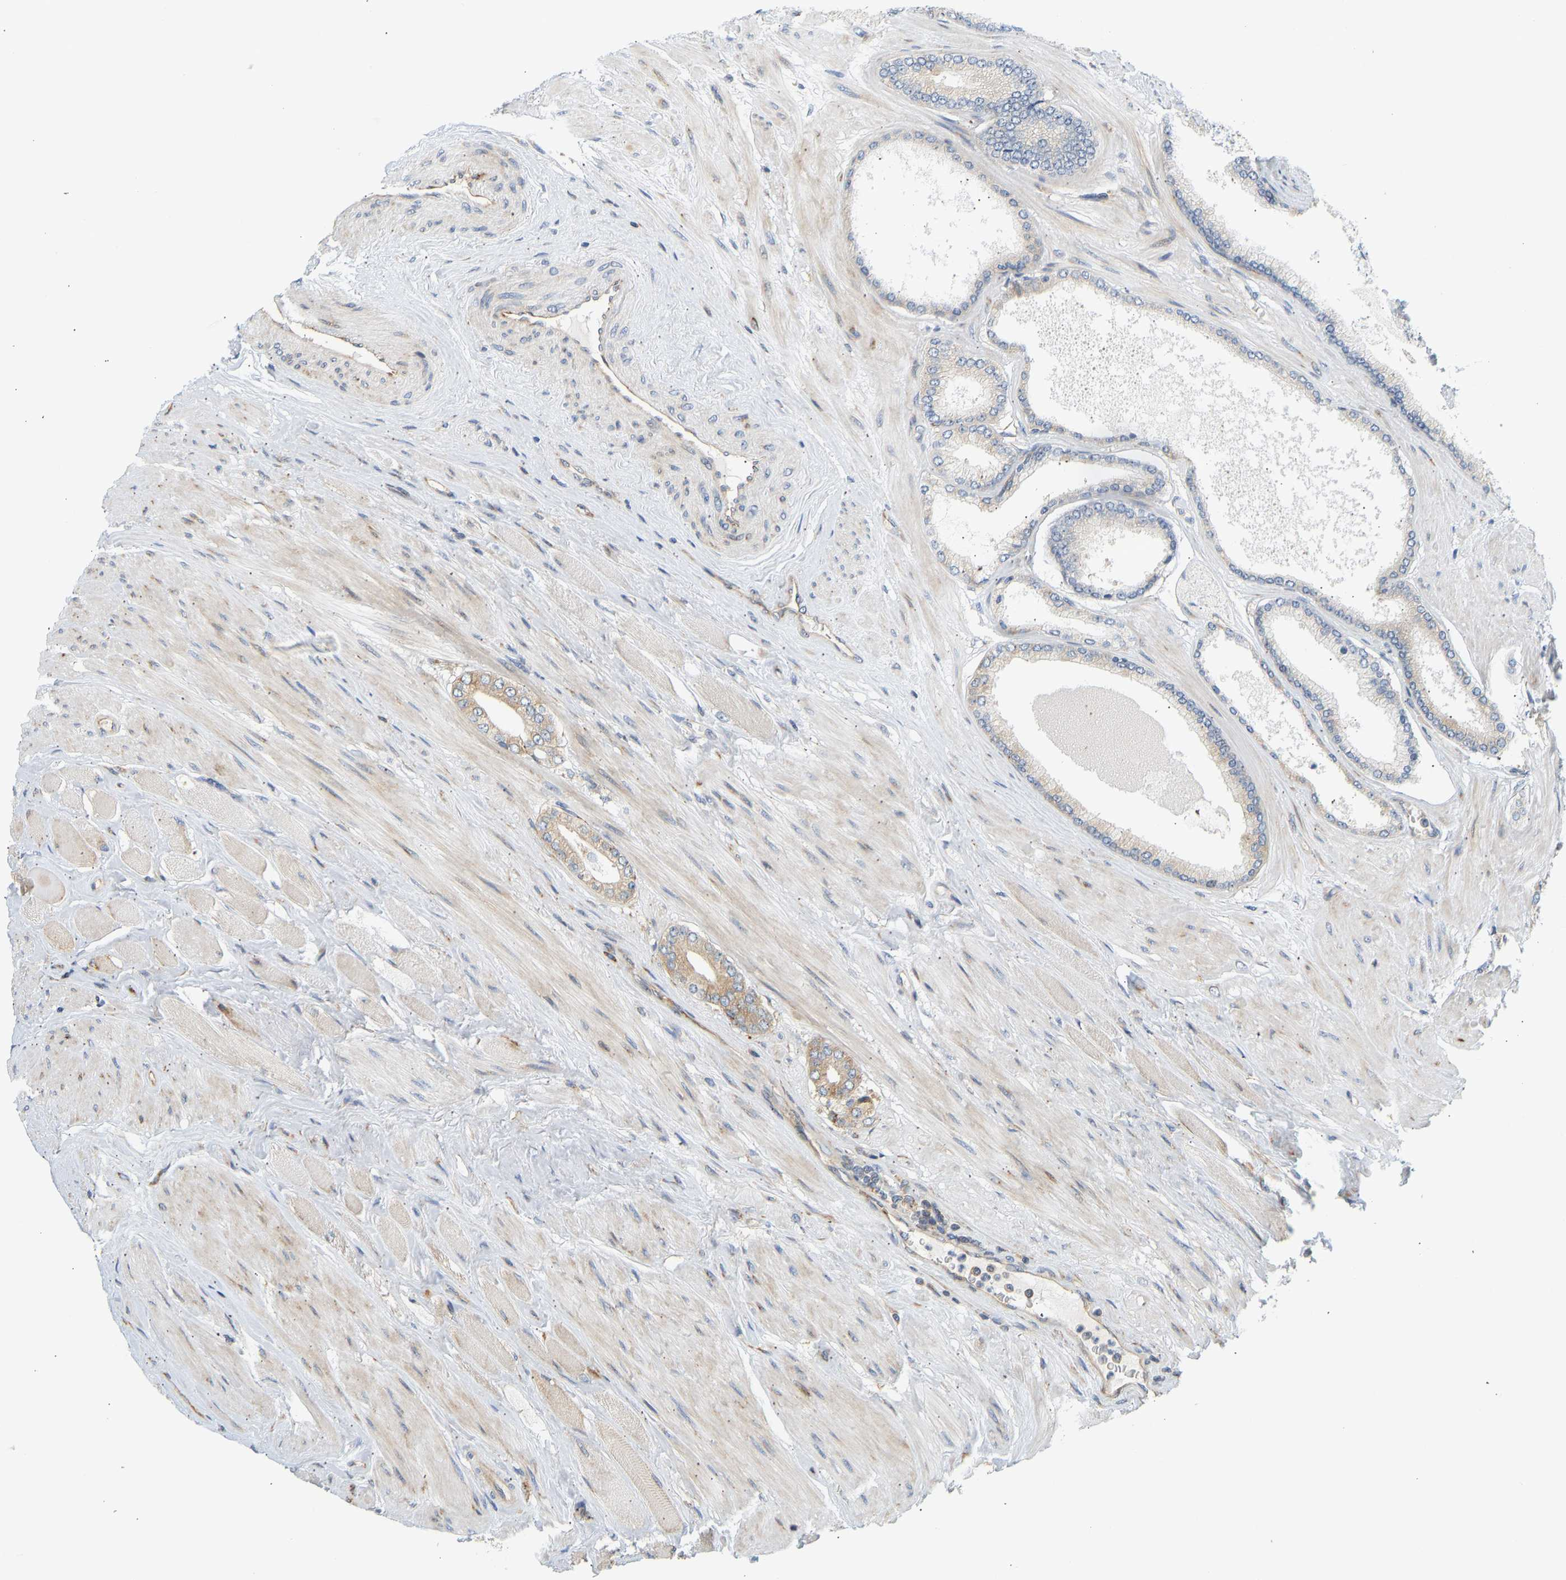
{"staining": {"intensity": "weak", "quantity": "25%-75%", "location": "cytoplasmic/membranous"}, "tissue": "prostate cancer", "cell_type": "Tumor cells", "image_type": "cancer", "snomed": [{"axis": "morphology", "description": "Adenocarcinoma, High grade"}, {"axis": "topography", "description": "Prostate"}], "caption": "Human prostate cancer (adenocarcinoma (high-grade)) stained with a protein marker shows weak staining in tumor cells.", "gene": "RPS14", "patient": {"sex": "male", "age": 61}}